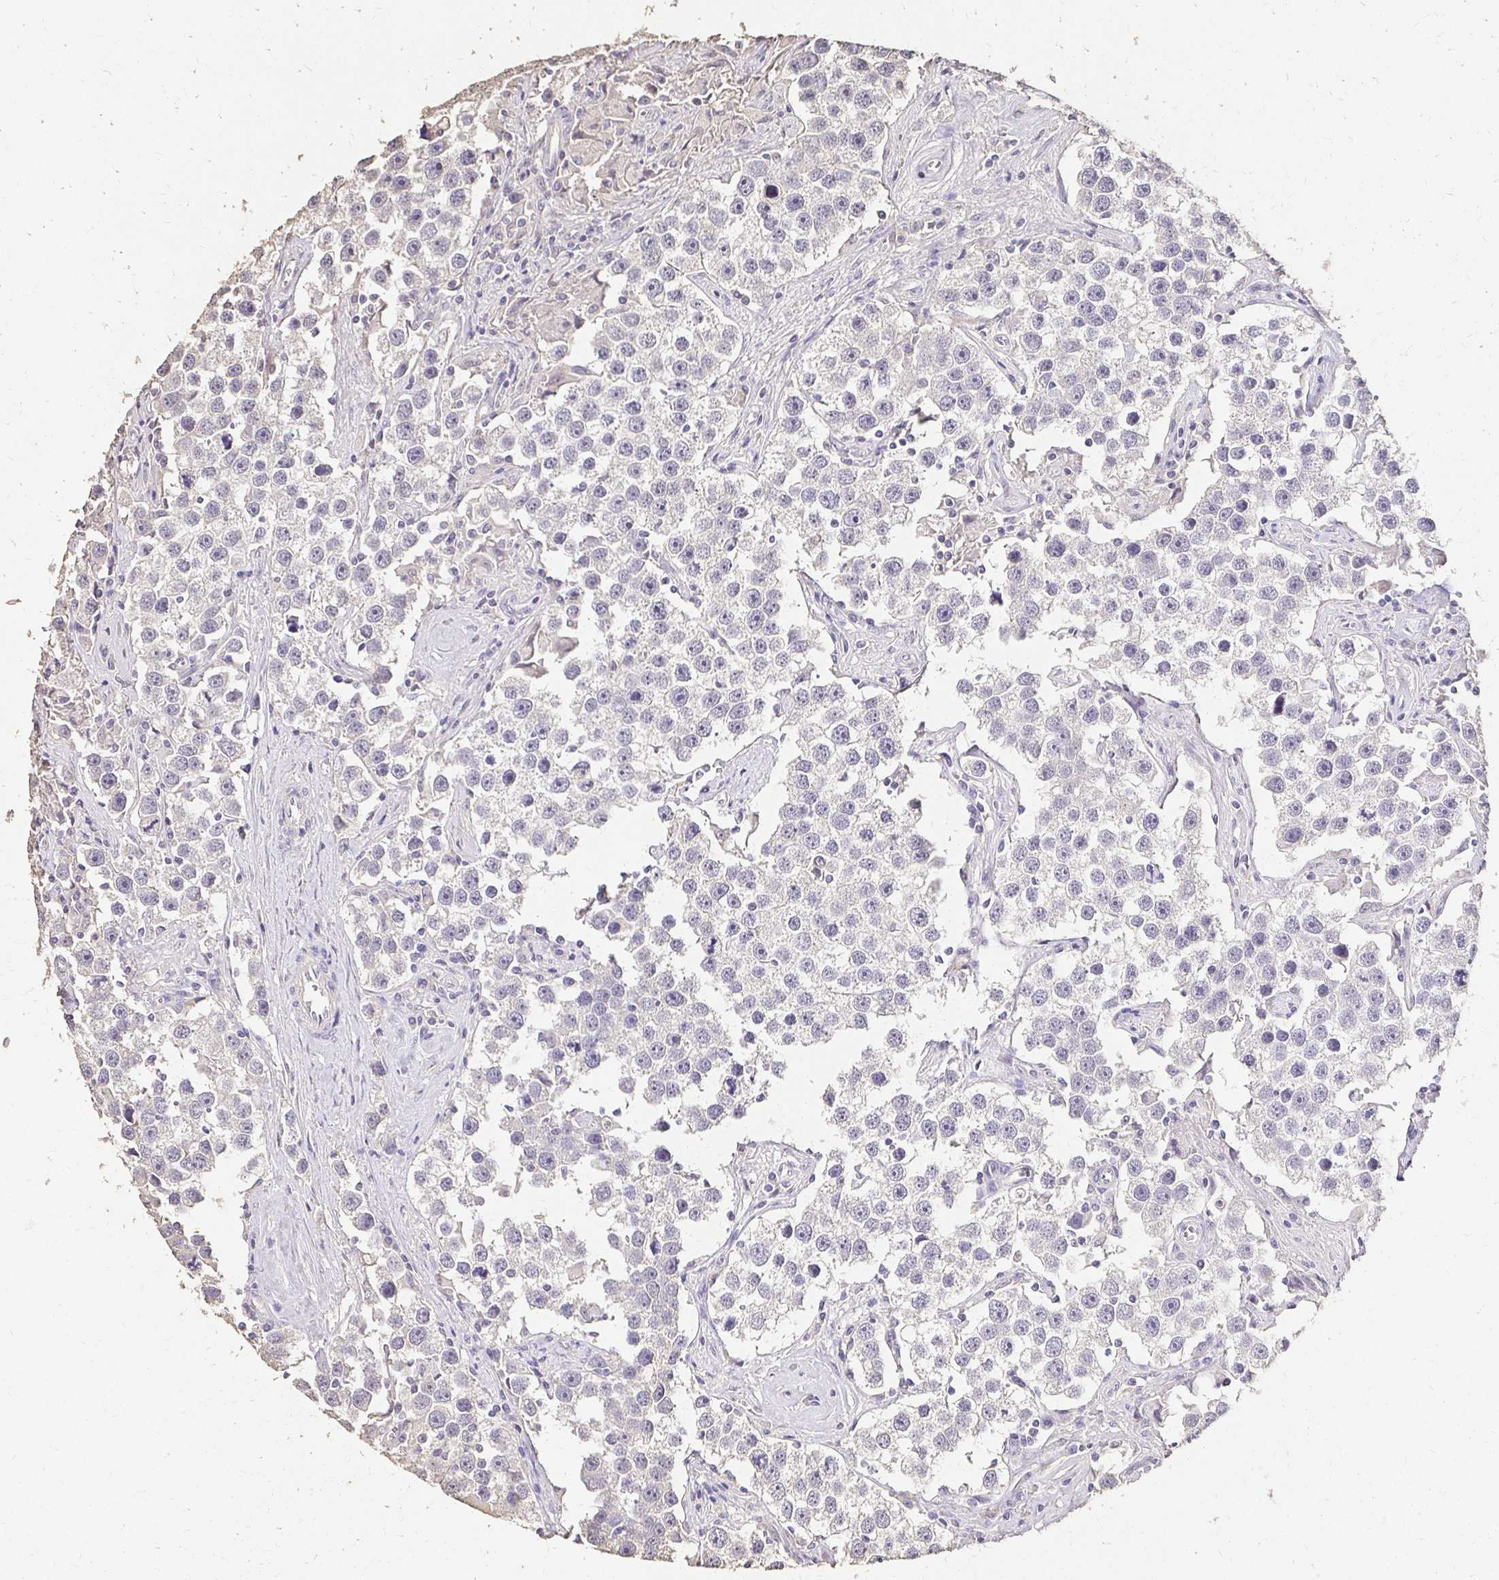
{"staining": {"intensity": "negative", "quantity": "none", "location": "none"}, "tissue": "testis cancer", "cell_type": "Tumor cells", "image_type": "cancer", "snomed": [{"axis": "morphology", "description": "Seminoma, NOS"}, {"axis": "topography", "description": "Testis"}], "caption": "A high-resolution photomicrograph shows immunohistochemistry (IHC) staining of testis cancer (seminoma), which displays no significant expression in tumor cells. The staining was performed using DAB to visualize the protein expression in brown, while the nuclei were stained in blue with hematoxylin (Magnification: 20x).", "gene": "UGT1A6", "patient": {"sex": "male", "age": 49}}